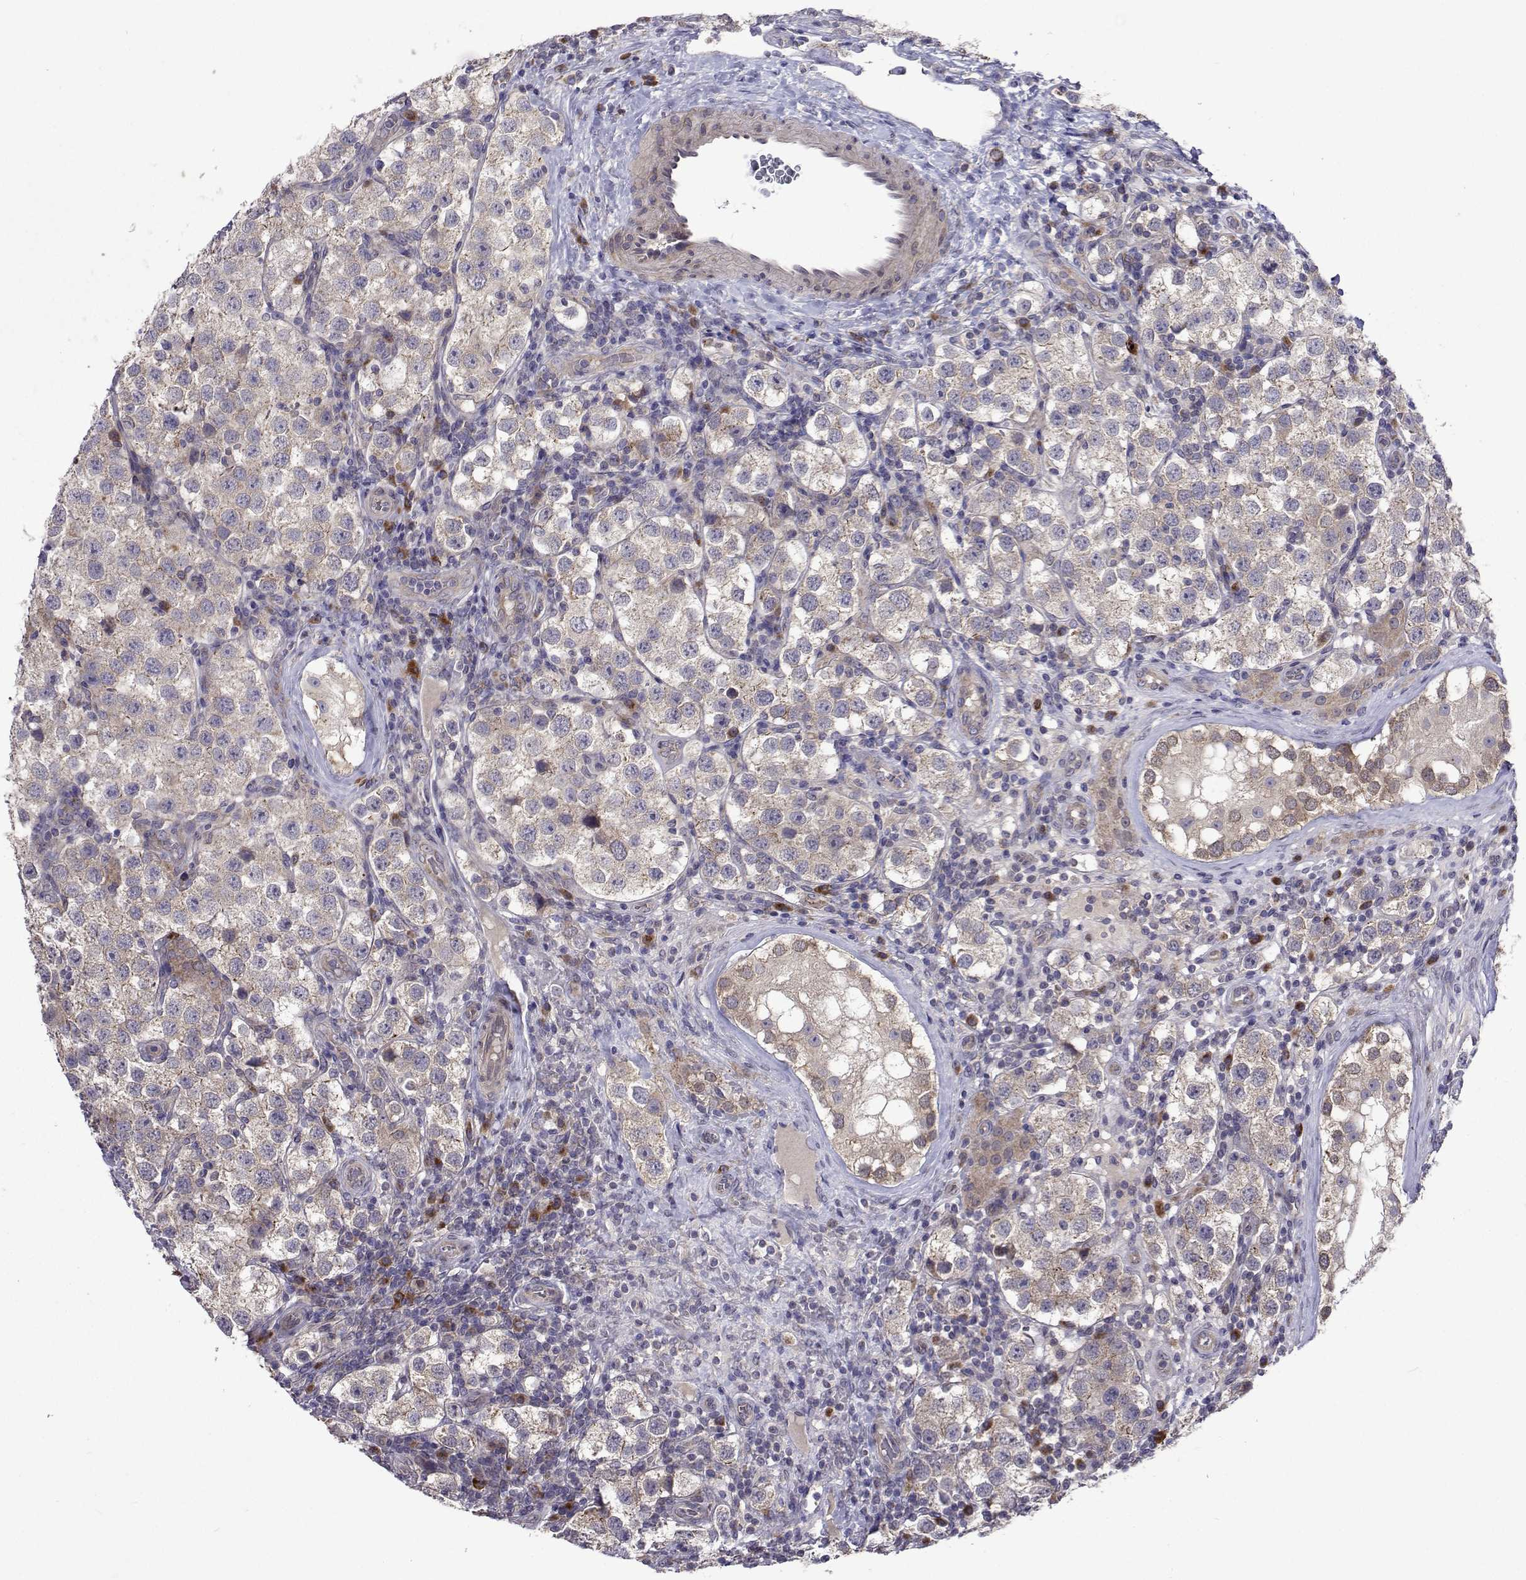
{"staining": {"intensity": "negative", "quantity": "none", "location": "none"}, "tissue": "testis cancer", "cell_type": "Tumor cells", "image_type": "cancer", "snomed": [{"axis": "morphology", "description": "Seminoma, NOS"}, {"axis": "topography", "description": "Testis"}], "caption": "There is no significant positivity in tumor cells of seminoma (testis).", "gene": "TARBP2", "patient": {"sex": "male", "age": 37}}